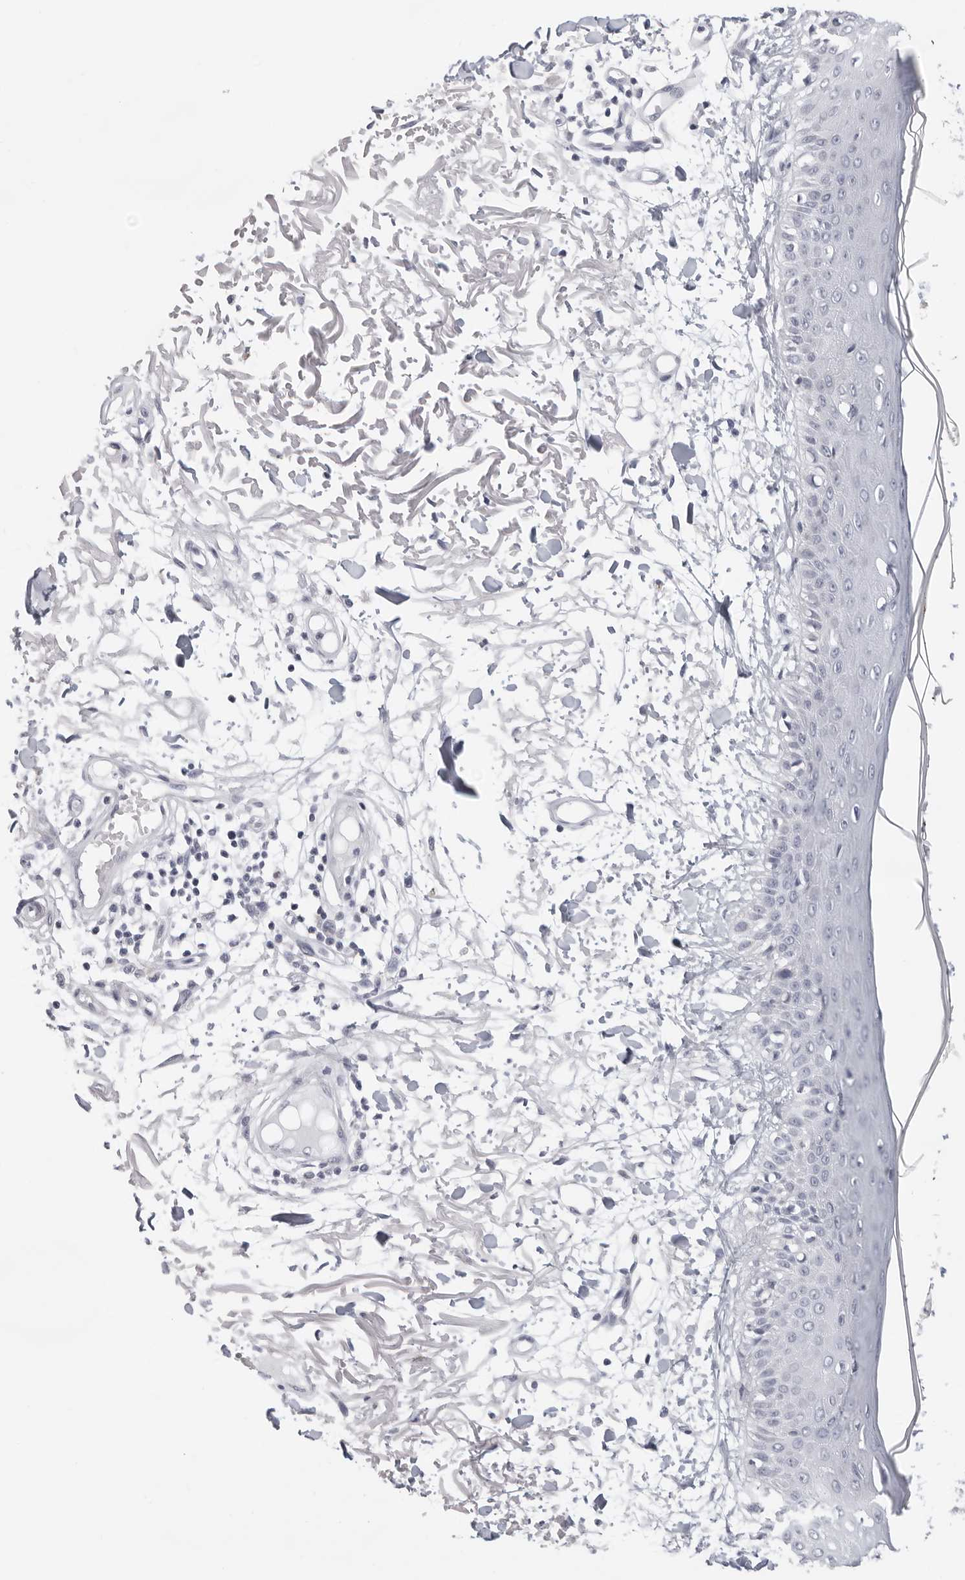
{"staining": {"intensity": "negative", "quantity": "none", "location": "none"}, "tissue": "skin", "cell_type": "Fibroblasts", "image_type": "normal", "snomed": [{"axis": "morphology", "description": "Normal tissue, NOS"}, {"axis": "morphology", "description": "Squamous cell carcinoma, NOS"}, {"axis": "topography", "description": "Skin"}, {"axis": "topography", "description": "Peripheral nerve tissue"}], "caption": "This is an immunohistochemistry (IHC) micrograph of benign skin. There is no expression in fibroblasts.", "gene": "CIART", "patient": {"sex": "male", "age": 83}}